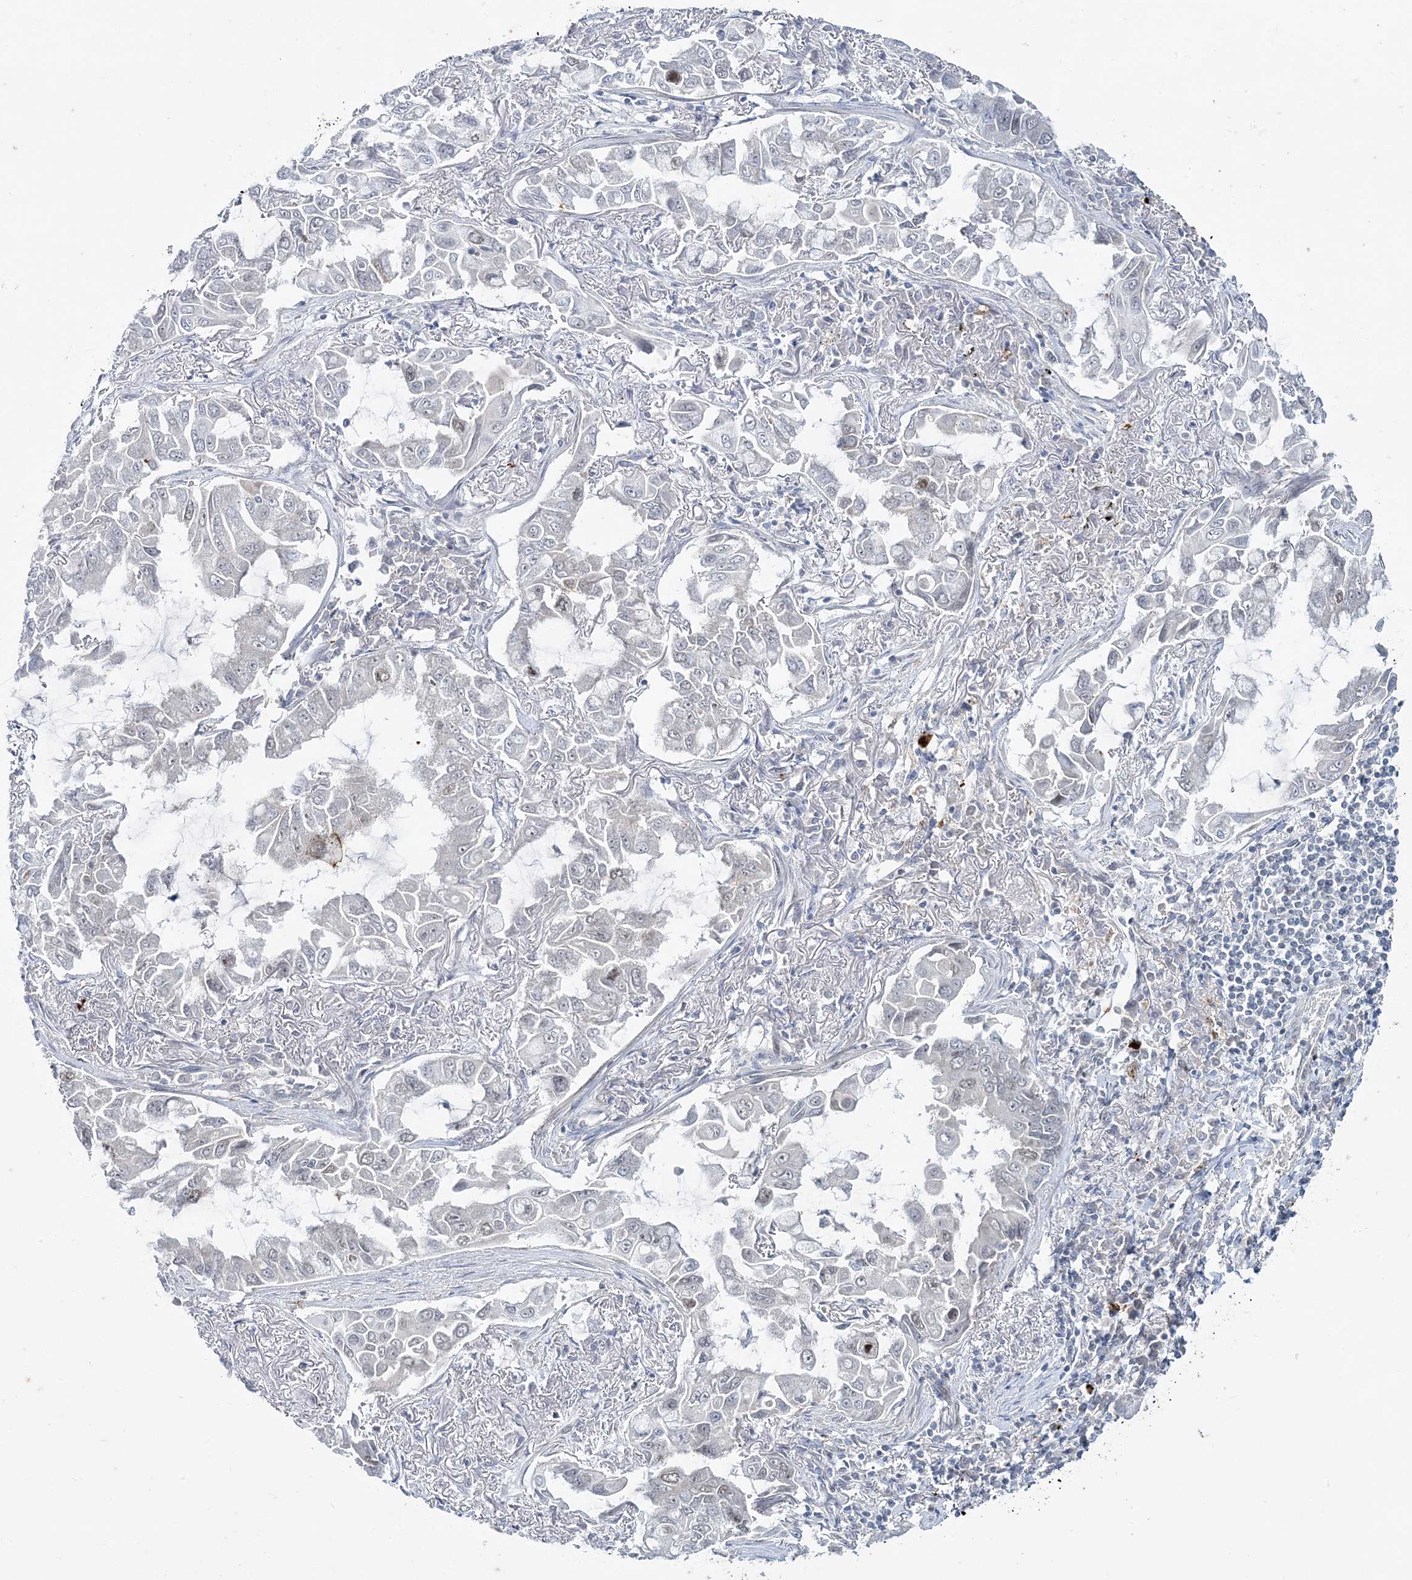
{"staining": {"intensity": "negative", "quantity": "none", "location": "none"}, "tissue": "lung cancer", "cell_type": "Tumor cells", "image_type": "cancer", "snomed": [{"axis": "morphology", "description": "Adenocarcinoma, NOS"}, {"axis": "topography", "description": "Lung"}], "caption": "Immunohistochemistry image of neoplastic tissue: lung adenocarcinoma stained with DAB demonstrates no significant protein expression in tumor cells.", "gene": "LEXM", "patient": {"sex": "male", "age": 64}}